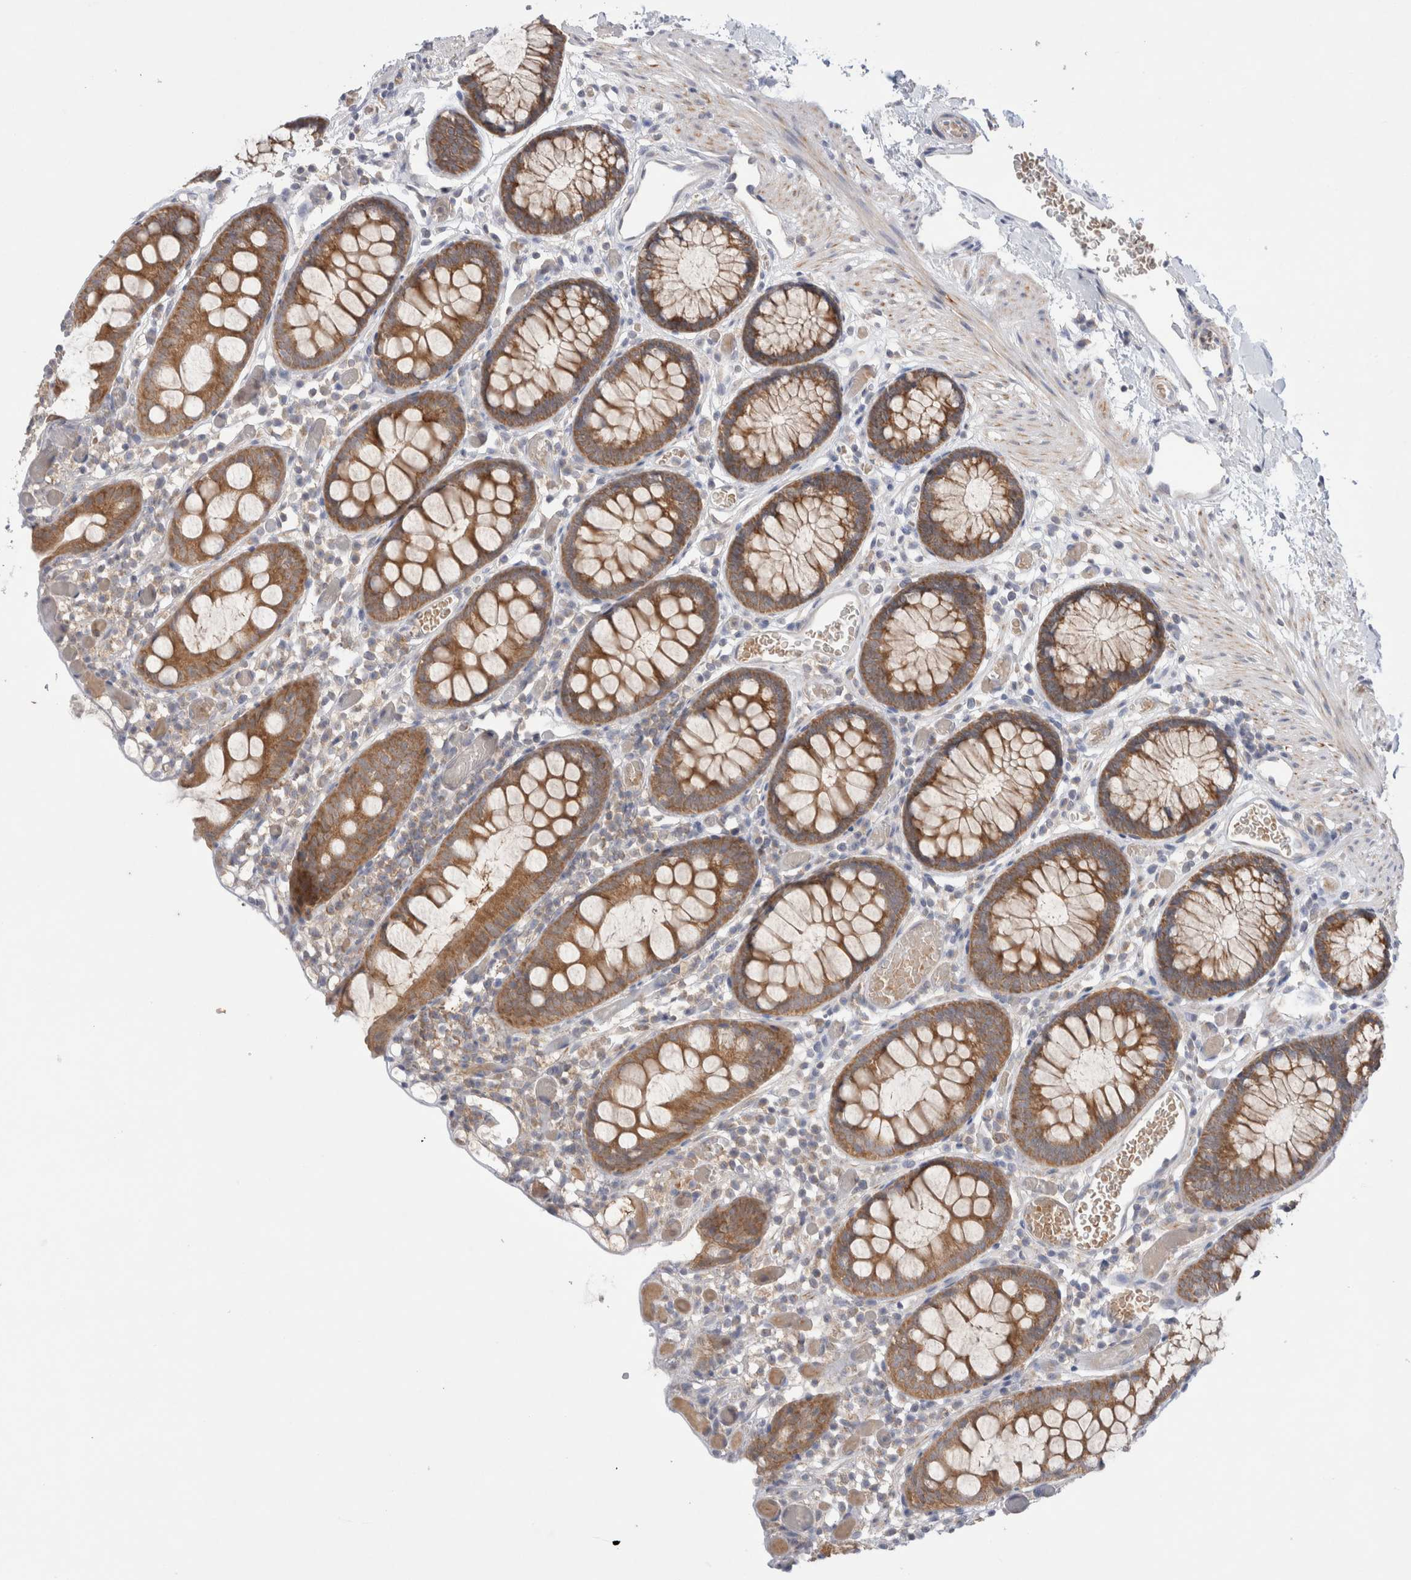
{"staining": {"intensity": "negative", "quantity": "none", "location": "none"}, "tissue": "colon", "cell_type": "Endothelial cells", "image_type": "normal", "snomed": [{"axis": "morphology", "description": "Normal tissue, NOS"}, {"axis": "topography", "description": "Colon"}], "caption": "High magnification brightfield microscopy of unremarkable colon stained with DAB (3,3'-diaminobenzidine) (brown) and counterstained with hematoxylin (blue): endothelial cells show no significant expression.", "gene": "NDOR1", "patient": {"sex": "male", "age": 14}}